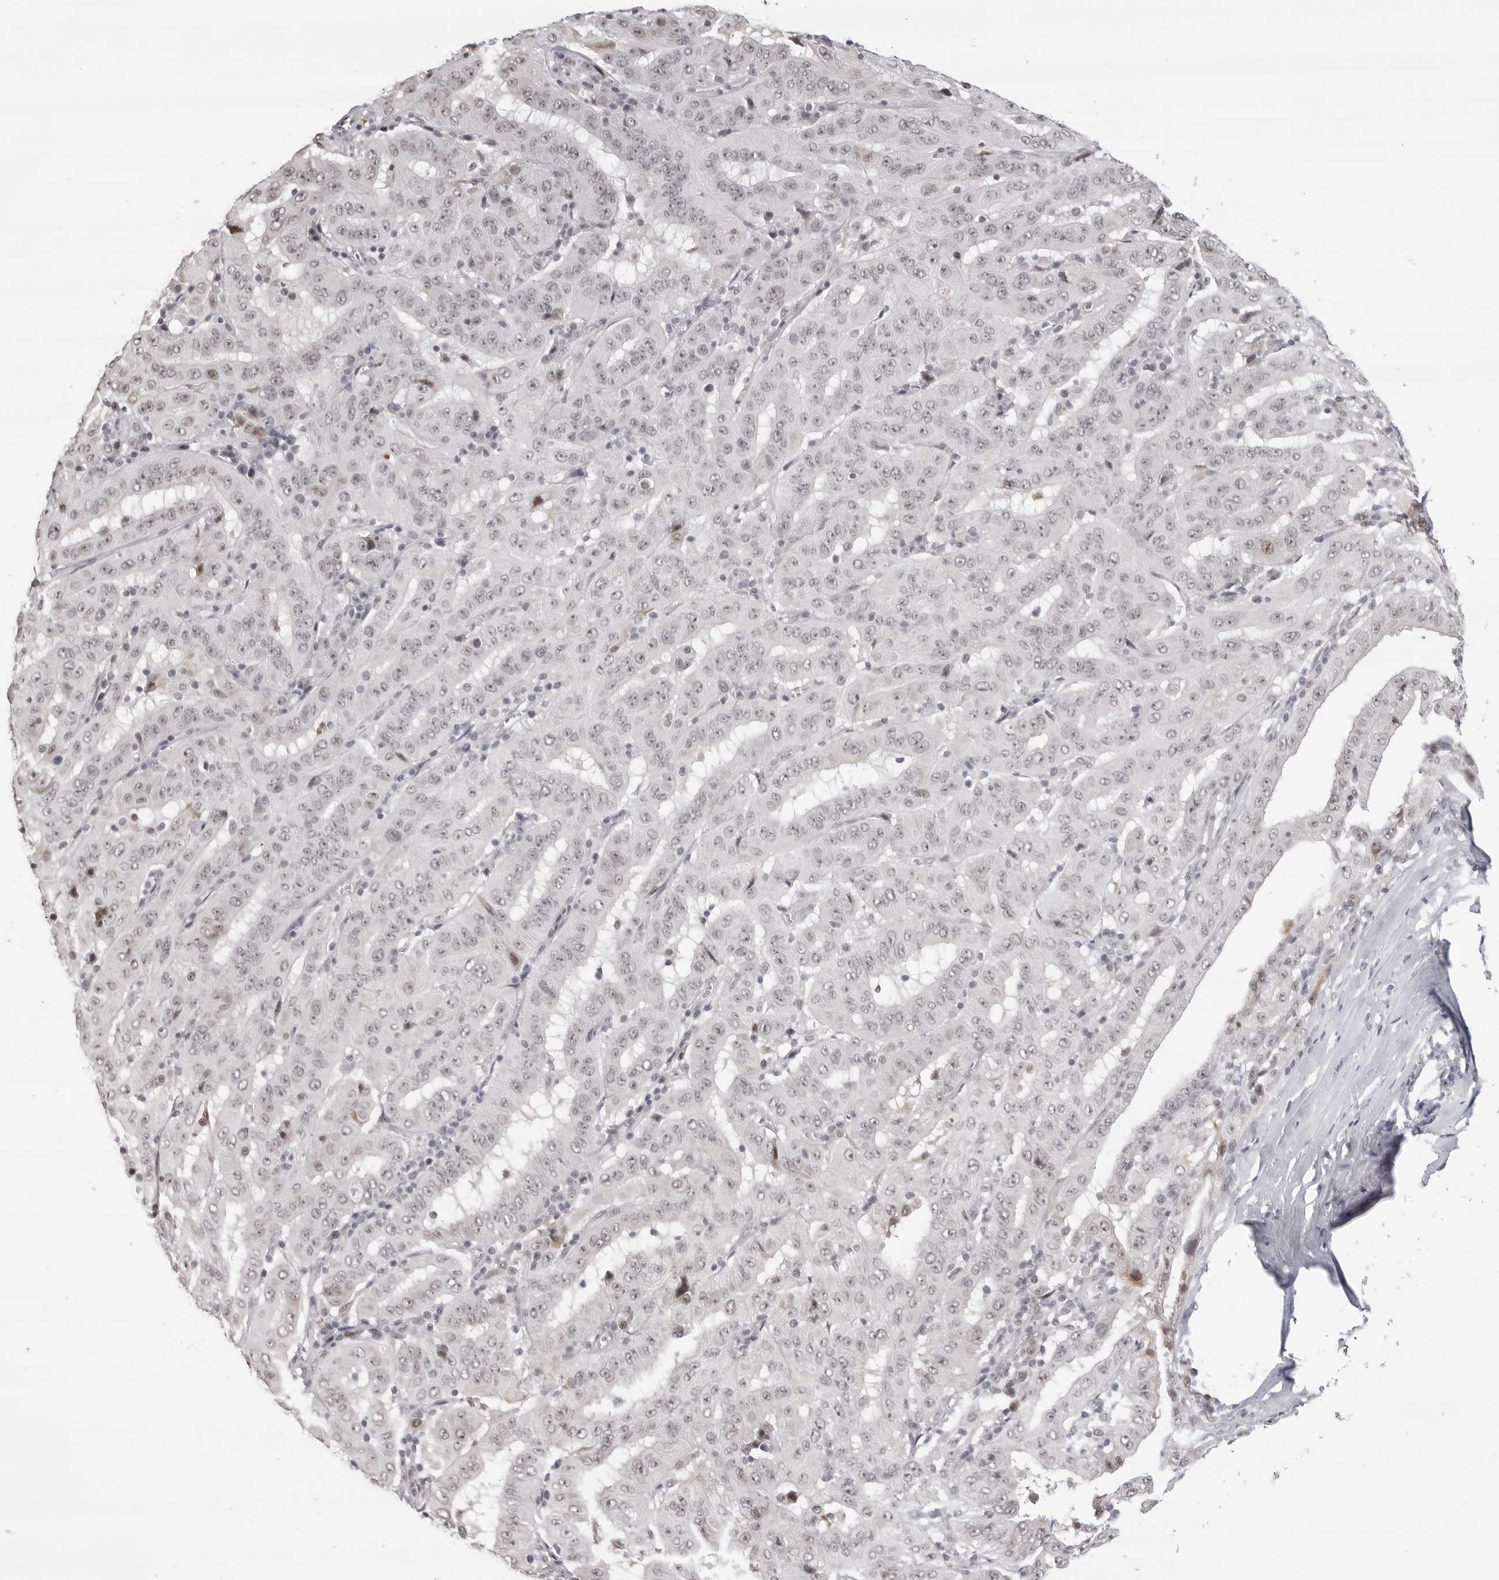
{"staining": {"intensity": "negative", "quantity": "none", "location": "none"}, "tissue": "pancreatic cancer", "cell_type": "Tumor cells", "image_type": "cancer", "snomed": [{"axis": "morphology", "description": "Adenocarcinoma, NOS"}, {"axis": "topography", "description": "Pancreas"}], "caption": "IHC image of pancreatic cancer (adenocarcinoma) stained for a protein (brown), which demonstrates no staining in tumor cells. (Brightfield microscopy of DAB (3,3'-diaminobenzidine) immunohistochemistry (IHC) at high magnification).", "gene": "PHF3", "patient": {"sex": "male", "age": 63}}